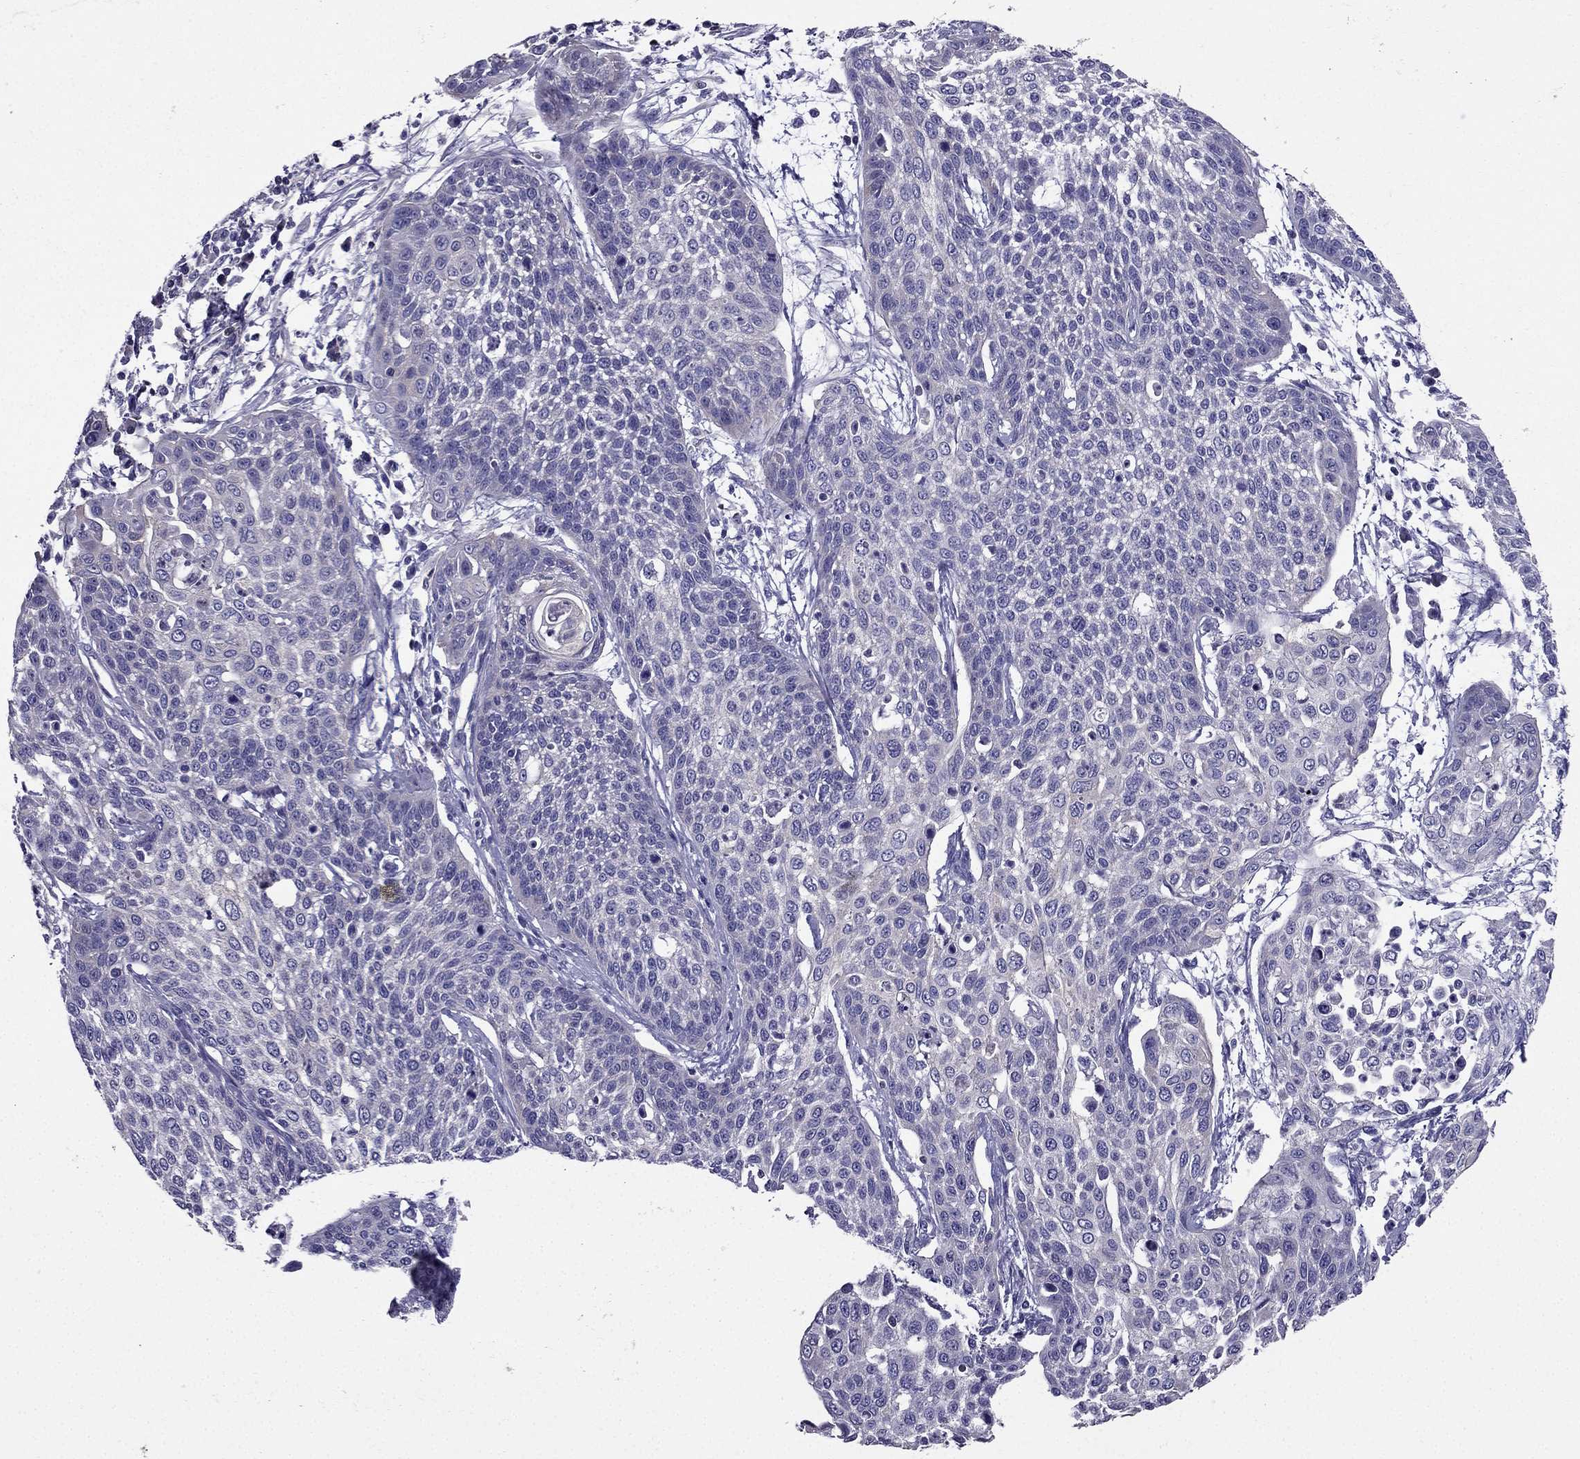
{"staining": {"intensity": "negative", "quantity": "none", "location": "none"}, "tissue": "cervical cancer", "cell_type": "Tumor cells", "image_type": "cancer", "snomed": [{"axis": "morphology", "description": "Squamous cell carcinoma, NOS"}, {"axis": "topography", "description": "Cervix"}], "caption": "Immunohistochemical staining of squamous cell carcinoma (cervical) reveals no significant expression in tumor cells.", "gene": "AAK1", "patient": {"sex": "female", "age": 34}}